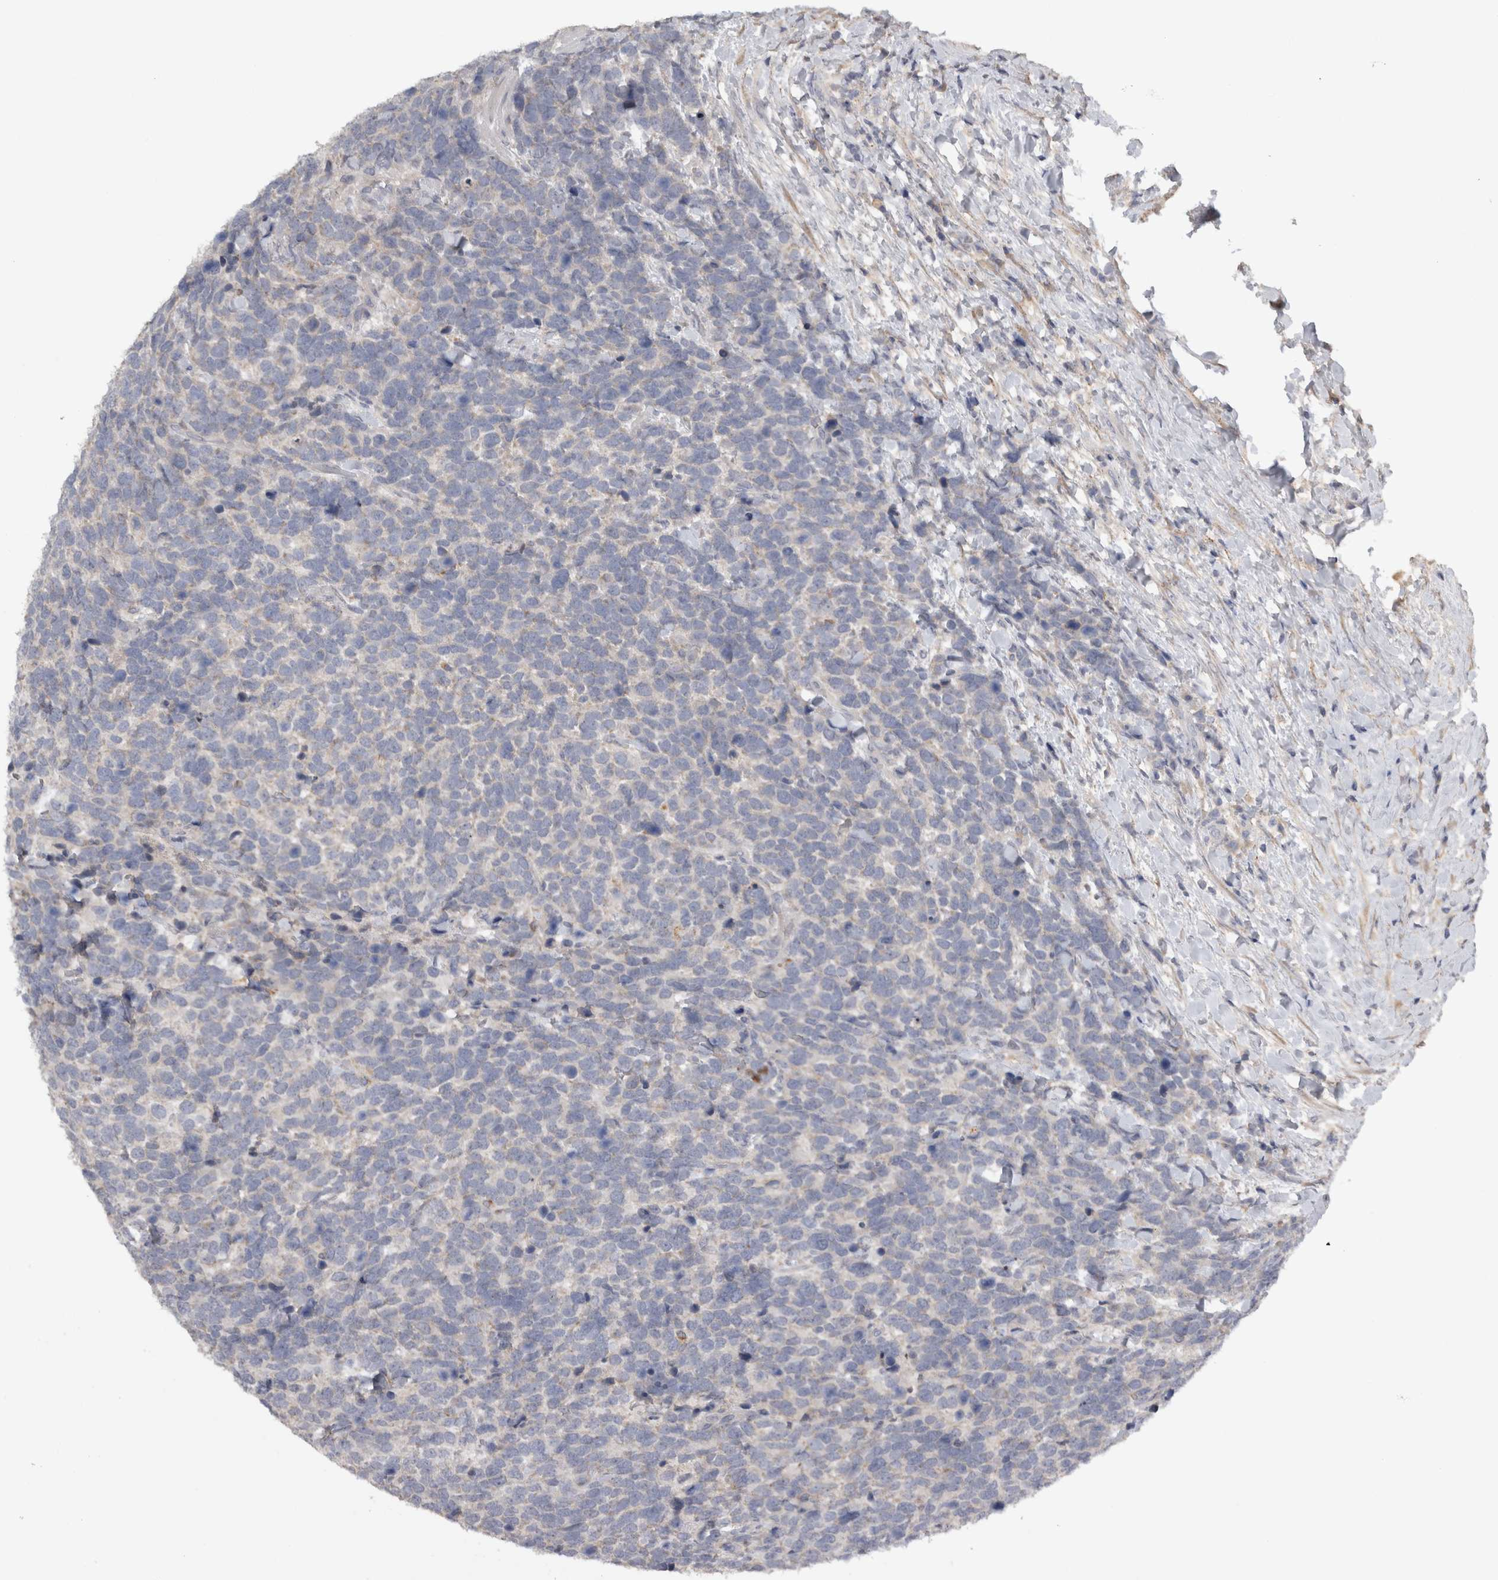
{"staining": {"intensity": "negative", "quantity": "none", "location": "none"}, "tissue": "urothelial cancer", "cell_type": "Tumor cells", "image_type": "cancer", "snomed": [{"axis": "morphology", "description": "Urothelial carcinoma, High grade"}, {"axis": "topography", "description": "Urinary bladder"}], "caption": "DAB (3,3'-diaminobenzidine) immunohistochemical staining of urothelial carcinoma (high-grade) demonstrates no significant expression in tumor cells.", "gene": "SLC22A11", "patient": {"sex": "female", "age": 82}}